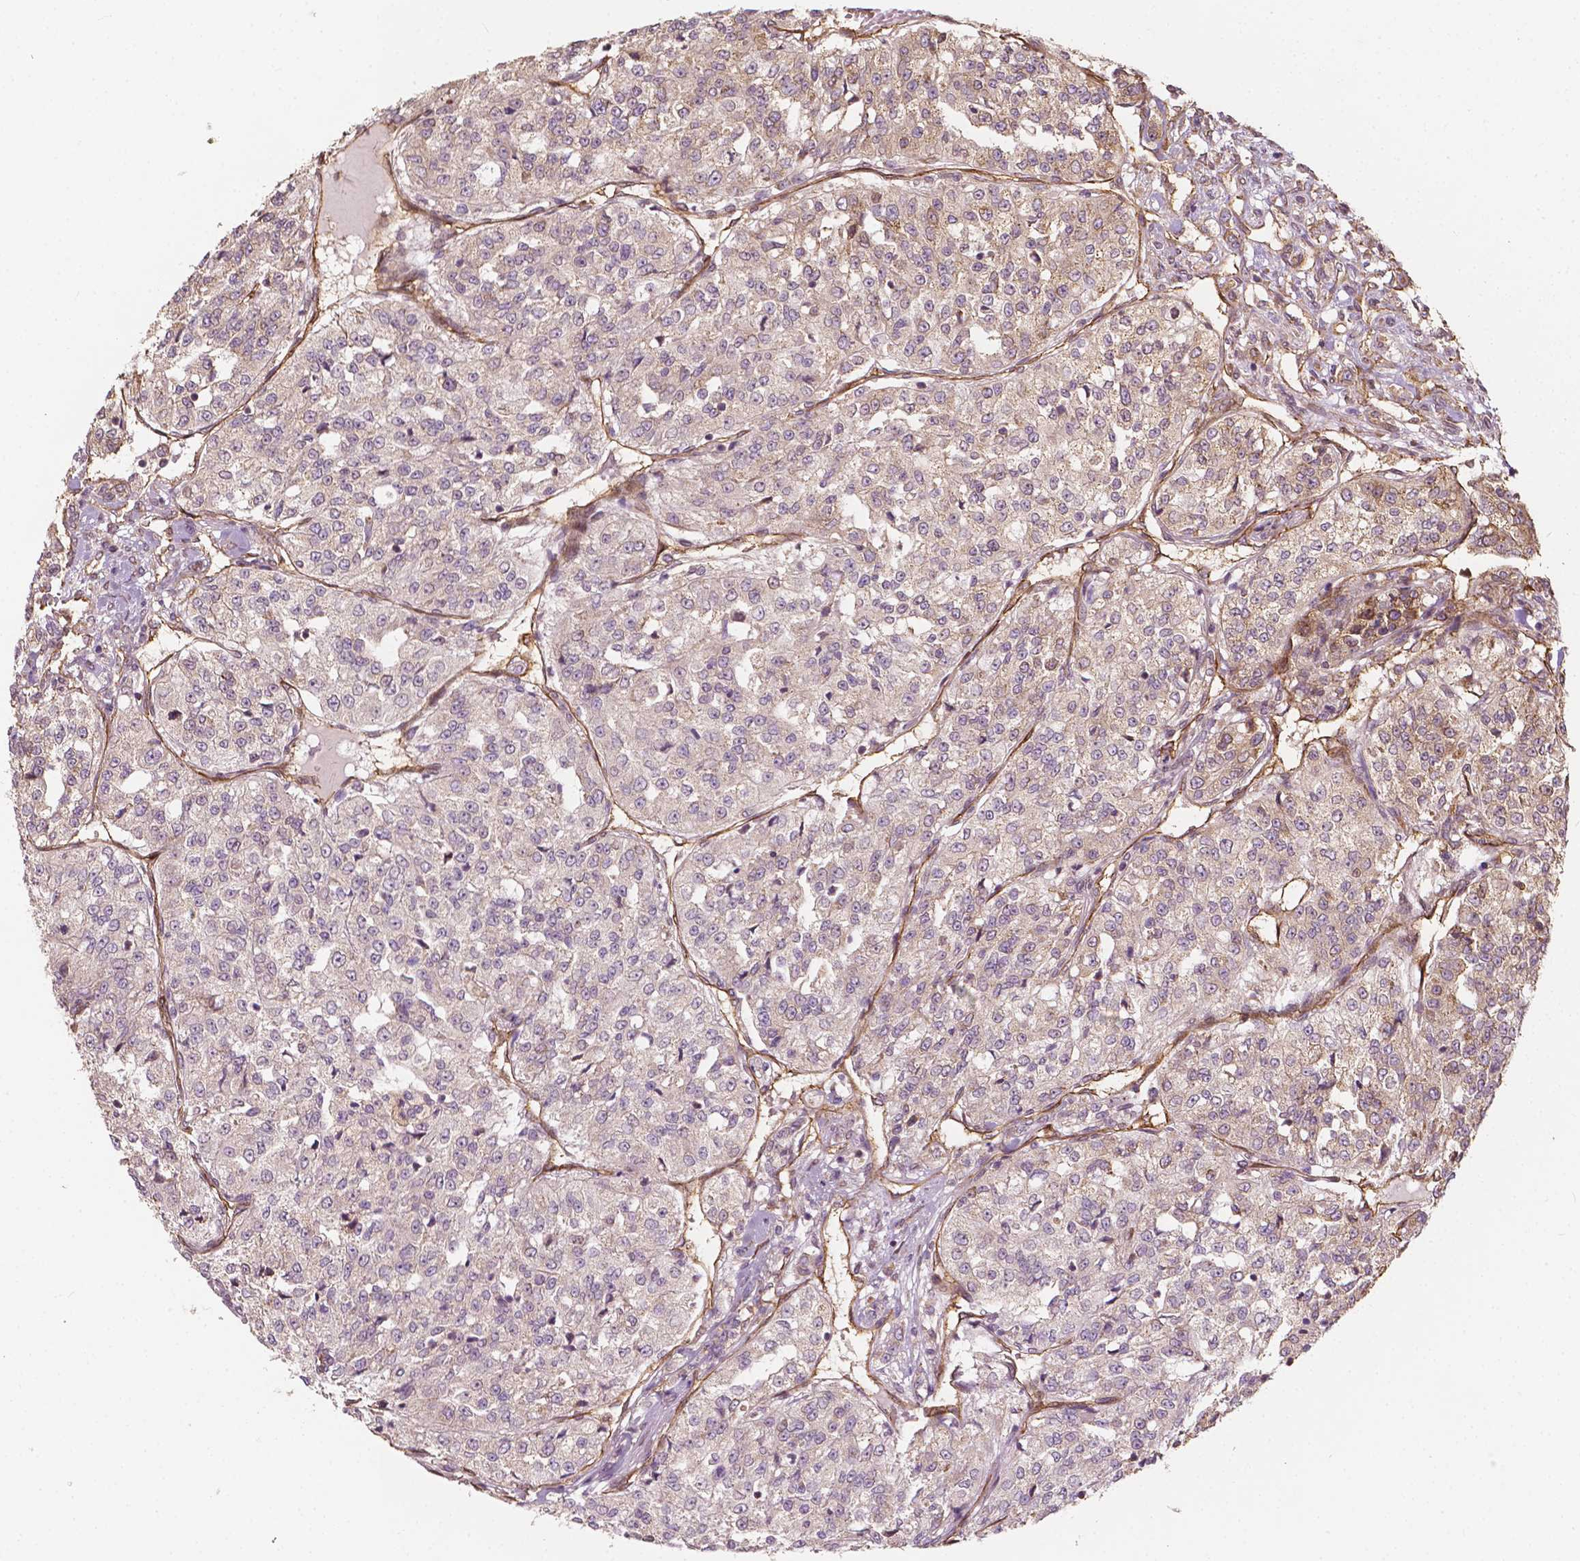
{"staining": {"intensity": "weak", "quantity": "25%-75%", "location": "cytoplasmic/membranous"}, "tissue": "renal cancer", "cell_type": "Tumor cells", "image_type": "cancer", "snomed": [{"axis": "morphology", "description": "Adenocarcinoma, NOS"}, {"axis": "topography", "description": "Kidney"}], "caption": "Renal cancer (adenocarcinoma) stained with DAB immunohistochemistry (IHC) exhibits low levels of weak cytoplasmic/membranous positivity in about 25%-75% of tumor cells.", "gene": "G3BP1", "patient": {"sex": "female", "age": 63}}